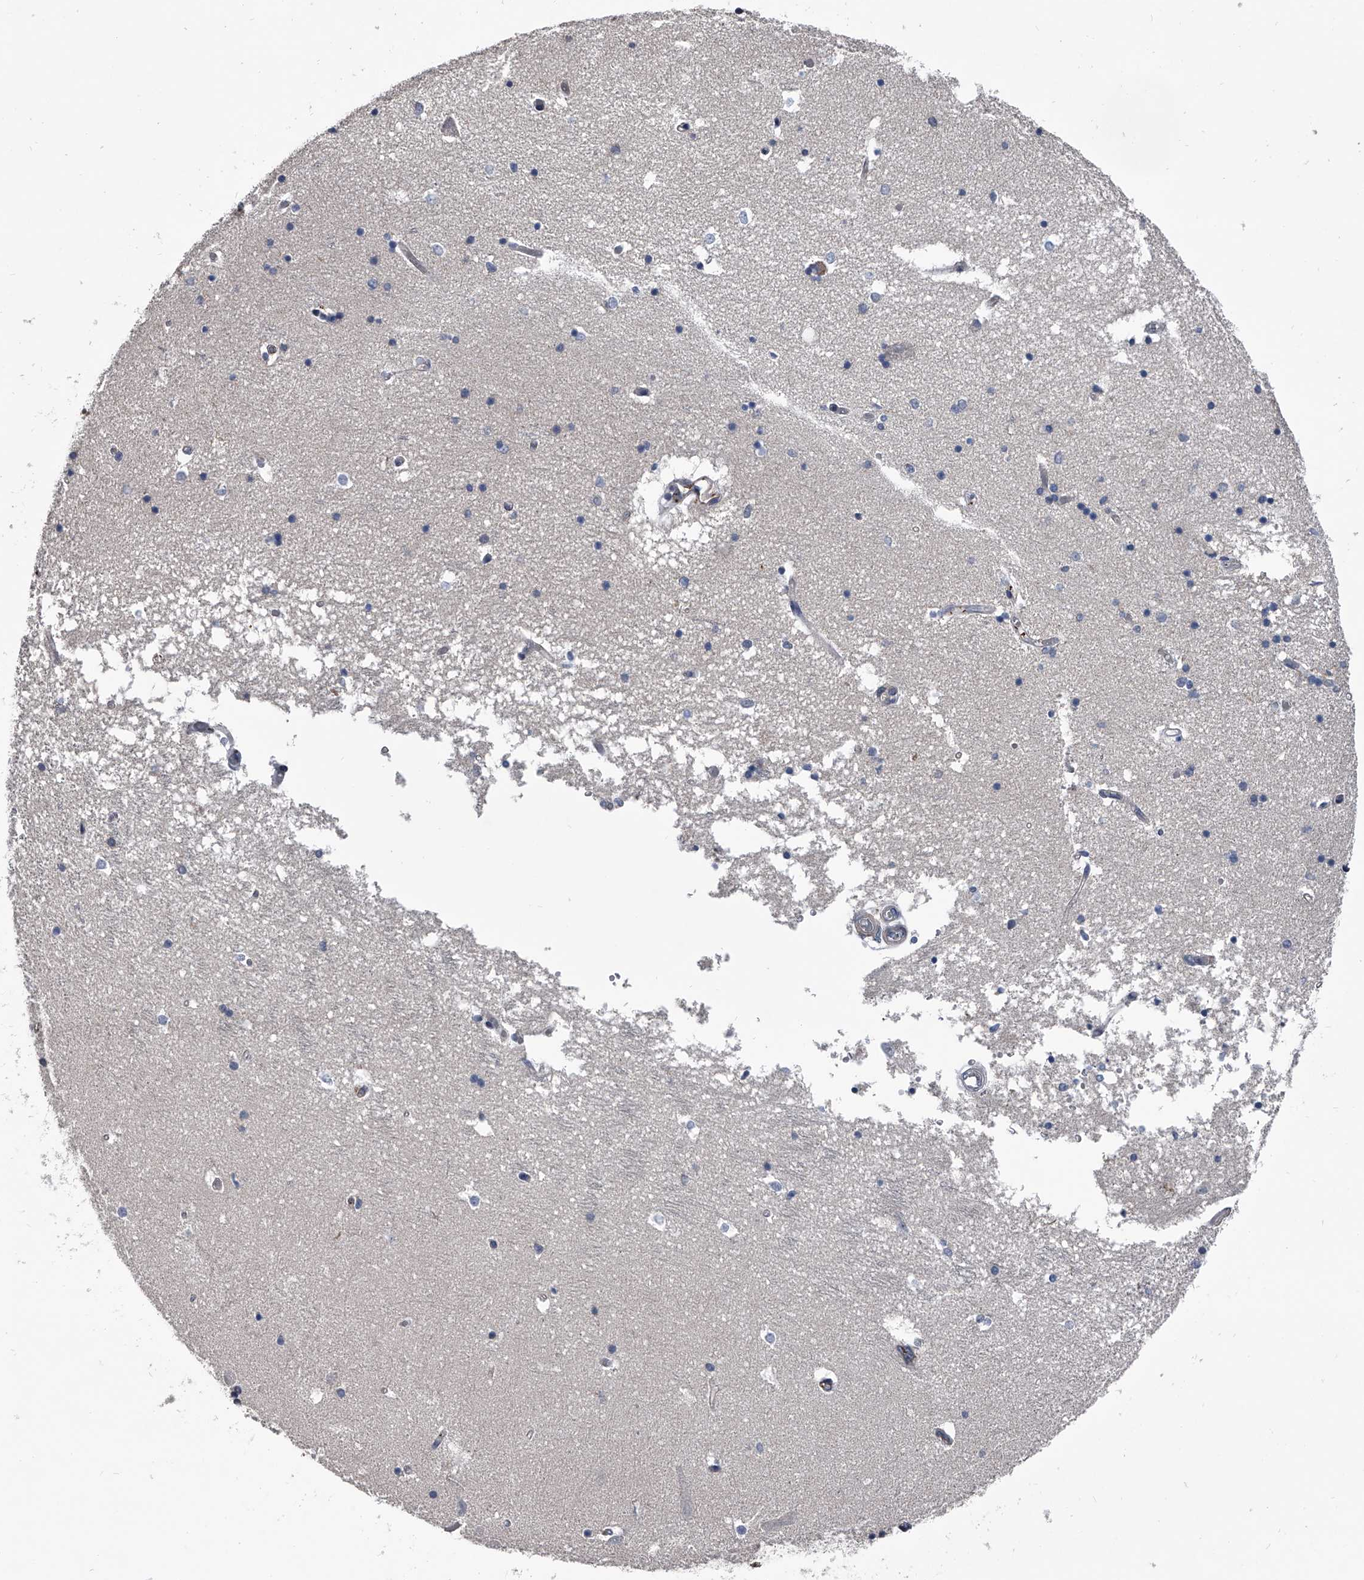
{"staining": {"intensity": "negative", "quantity": "none", "location": "none"}, "tissue": "hippocampus", "cell_type": "Glial cells", "image_type": "normal", "snomed": [{"axis": "morphology", "description": "Normal tissue, NOS"}, {"axis": "topography", "description": "Hippocampus"}], "caption": "This is an immunohistochemistry photomicrograph of benign hippocampus. There is no positivity in glial cells.", "gene": "KIF13A", "patient": {"sex": "male", "age": 45}}